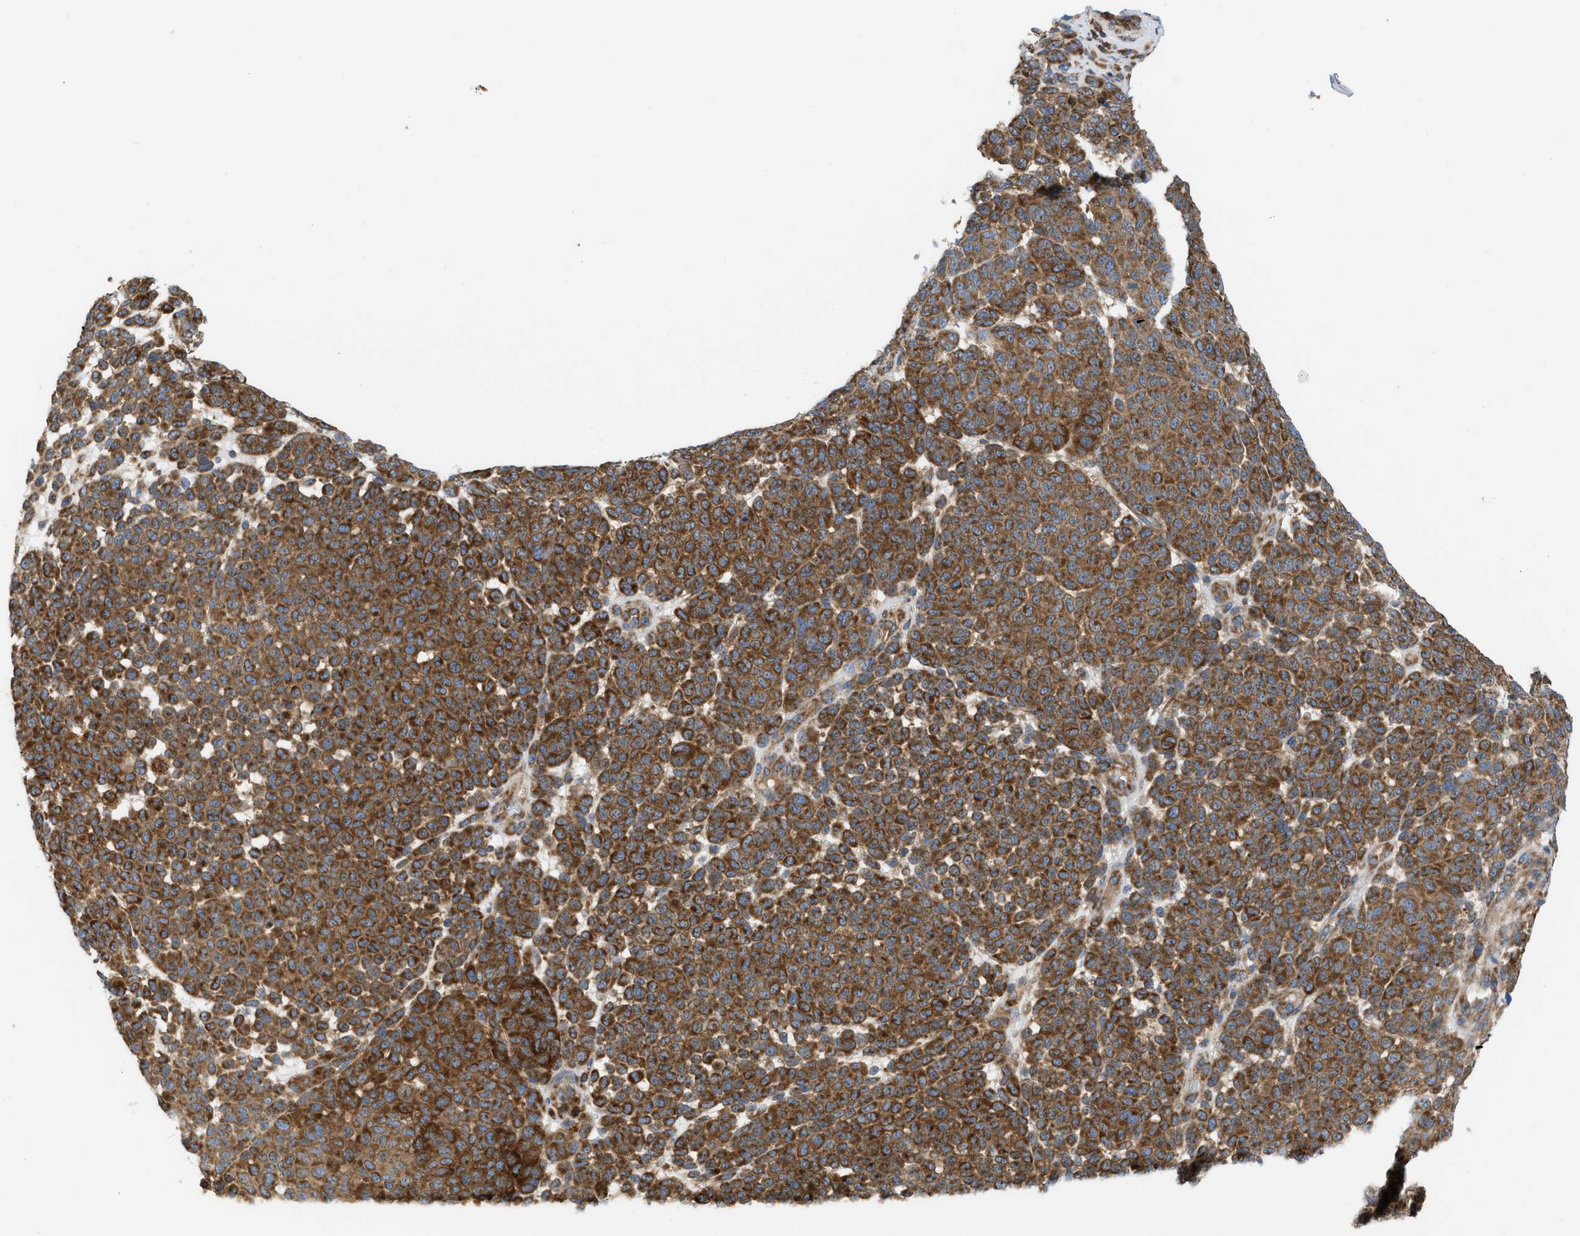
{"staining": {"intensity": "moderate", "quantity": ">75%", "location": "cytoplasmic/membranous"}, "tissue": "melanoma", "cell_type": "Tumor cells", "image_type": "cancer", "snomed": [{"axis": "morphology", "description": "Malignant melanoma, NOS"}, {"axis": "topography", "description": "Skin"}], "caption": "Melanoma was stained to show a protein in brown. There is medium levels of moderate cytoplasmic/membranous expression in approximately >75% of tumor cells.", "gene": "GPAT4", "patient": {"sex": "male", "age": 59}}